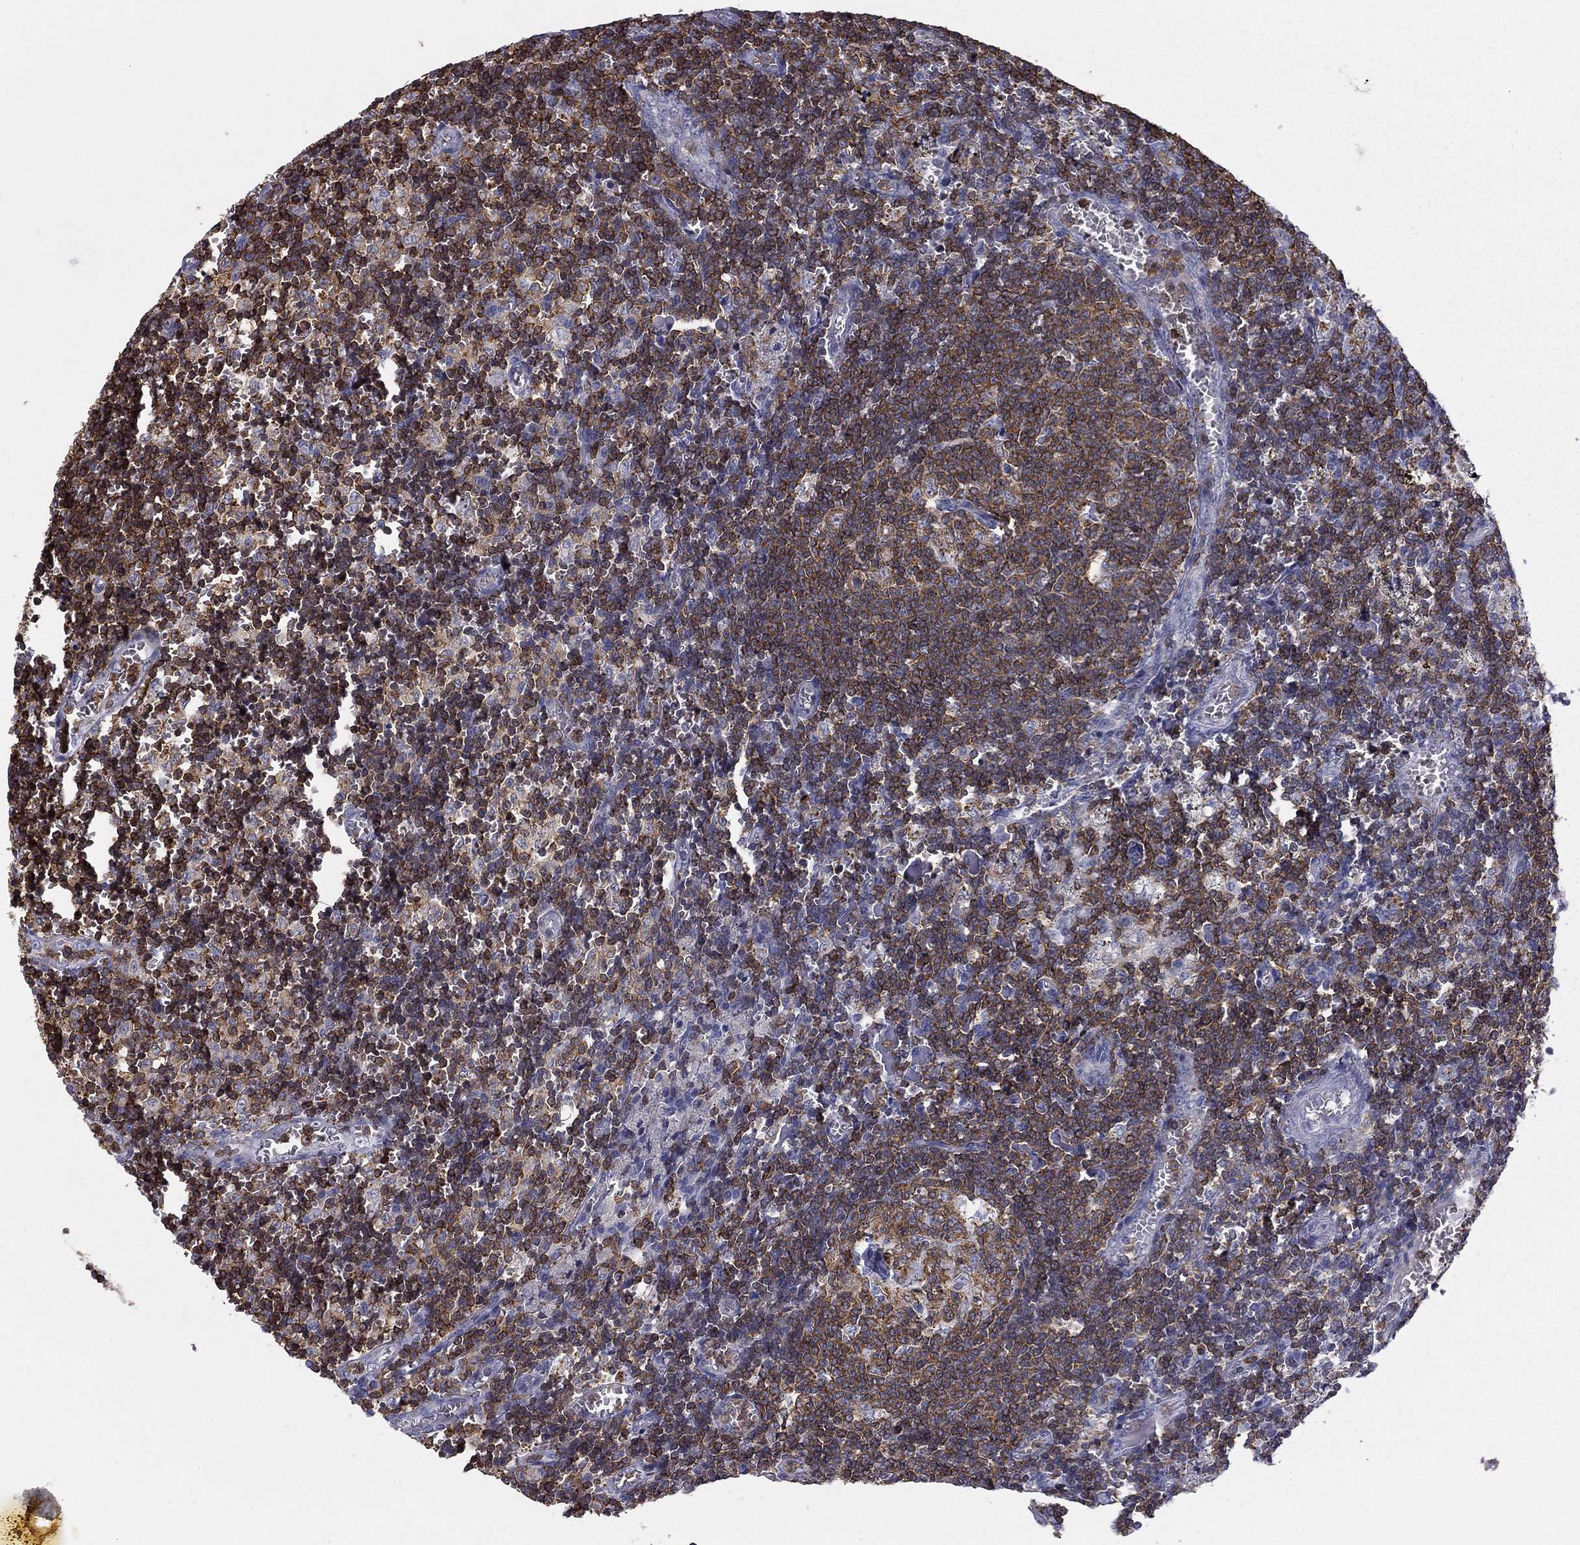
{"staining": {"intensity": "moderate", "quantity": ">75%", "location": "cytoplasmic/membranous"}, "tissue": "lymph node", "cell_type": "Germinal center cells", "image_type": "normal", "snomed": [{"axis": "morphology", "description": "Normal tissue, NOS"}, {"axis": "topography", "description": "Lymph node"}], "caption": "IHC histopathology image of normal human lymph node stained for a protein (brown), which shows medium levels of moderate cytoplasmic/membranous staining in about >75% of germinal center cells.", "gene": "ARHGAP27", "patient": {"sex": "male", "age": 62}}